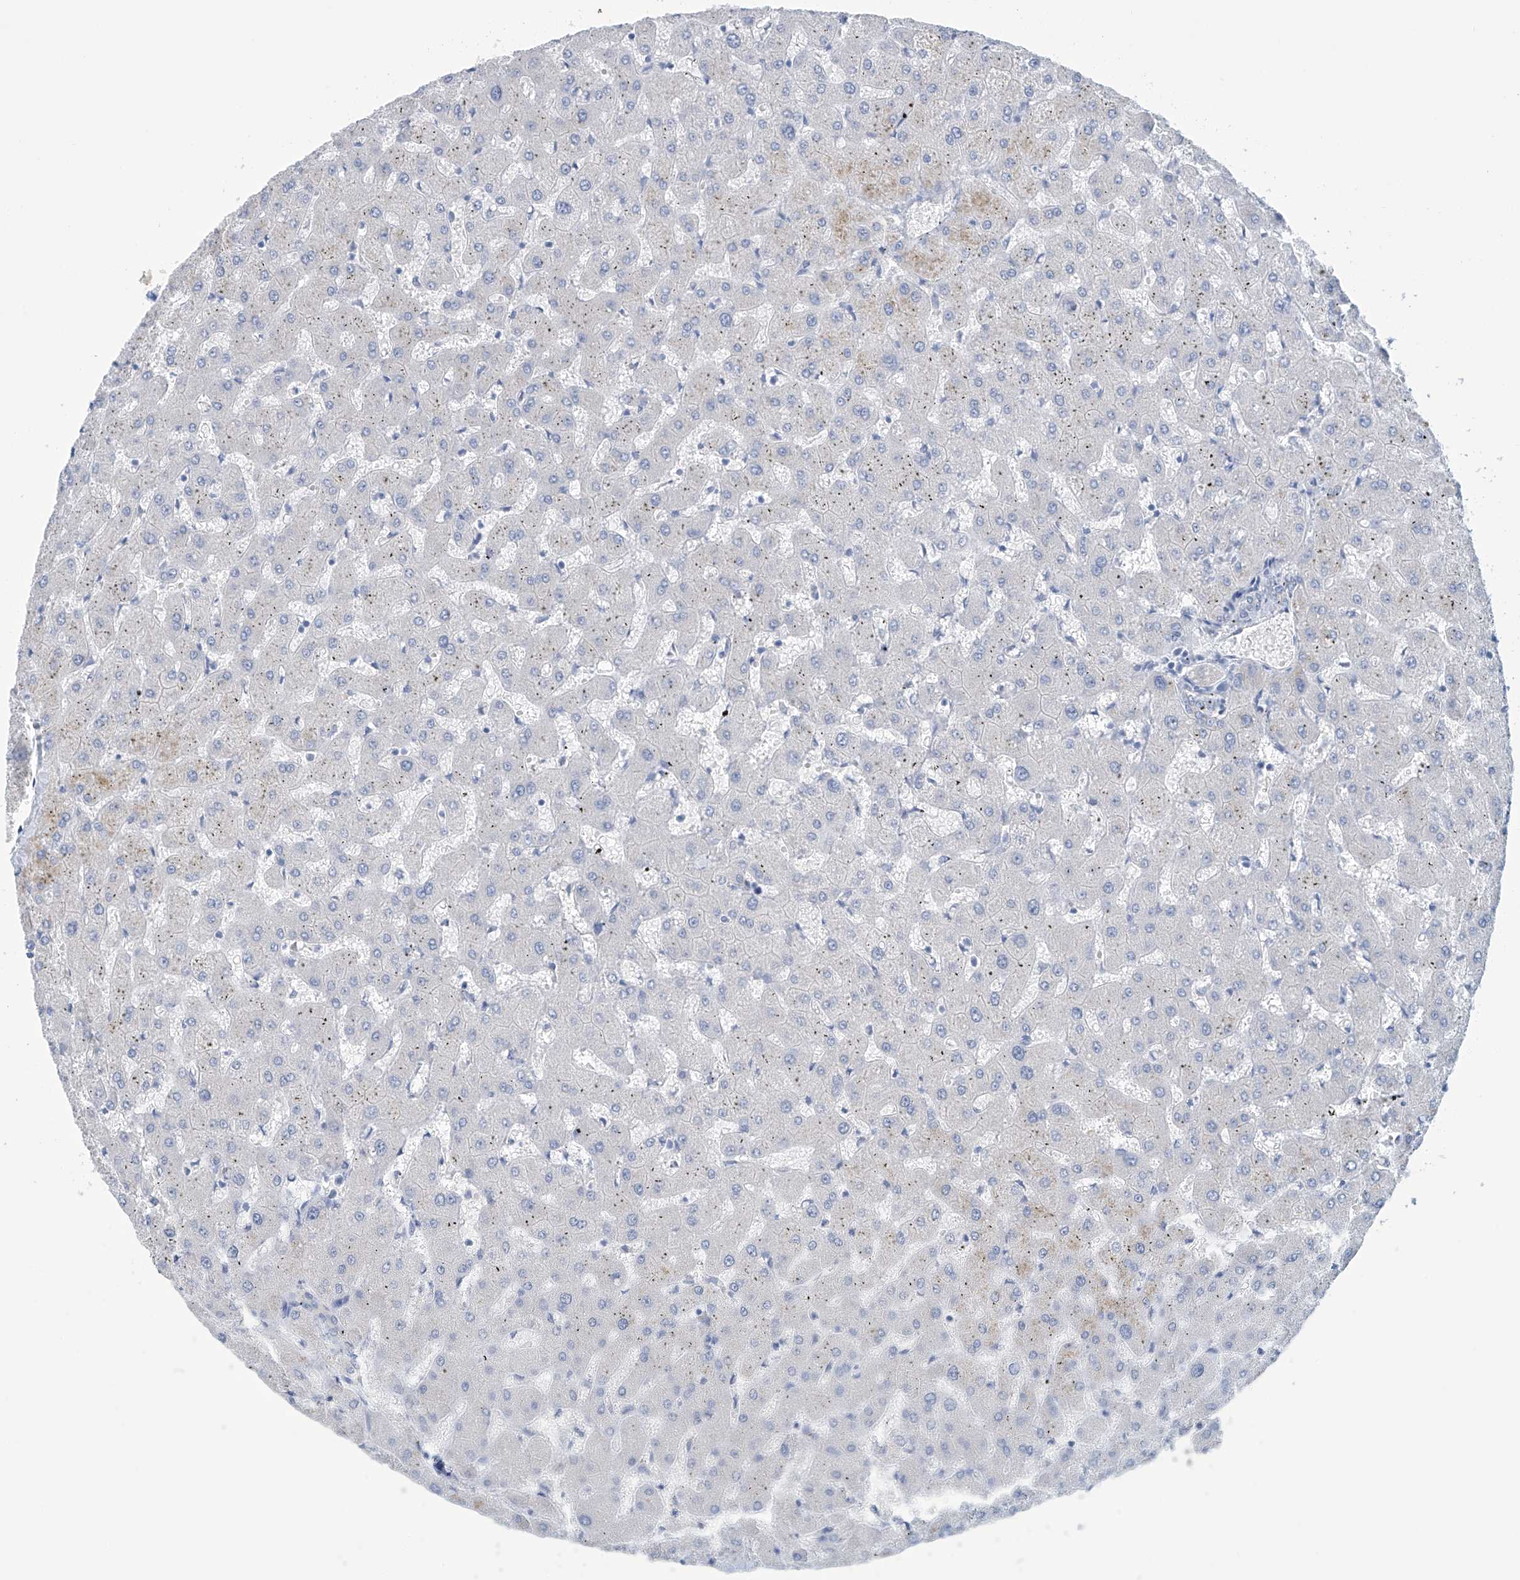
{"staining": {"intensity": "negative", "quantity": "none", "location": "none"}, "tissue": "liver", "cell_type": "Cholangiocytes", "image_type": "normal", "snomed": [{"axis": "morphology", "description": "Normal tissue, NOS"}, {"axis": "topography", "description": "Liver"}], "caption": "An immunohistochemistry (IHC) histopathology image of normal liver is shown. There is no staining in cholangiocytes of liver.", "gene": "DSP", "patient": {"sex": "female", "age": 63}}